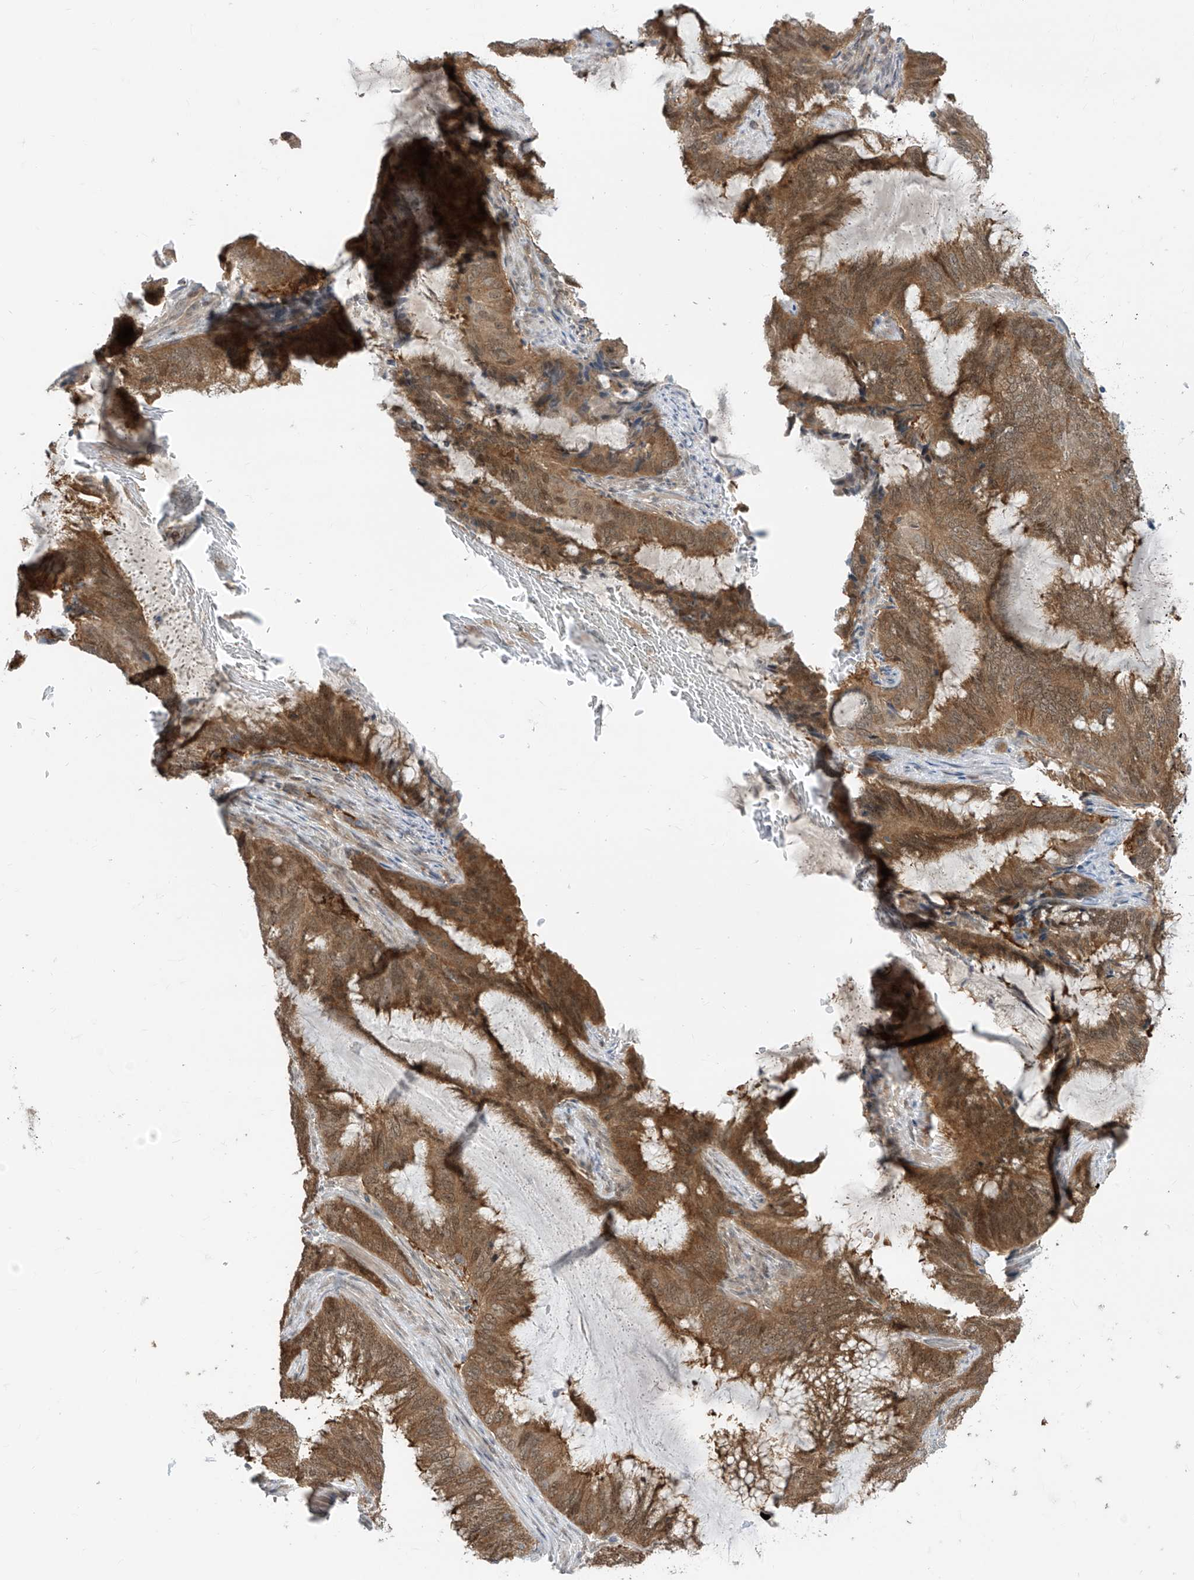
{"staining": {"intensity": "moderate", "quantity": ">75%", "location": "cytoplasmic/membranous"}, "tissue": "endometrial cancer", "cell_type": "Tumor cells", "image_type": "cancer", "snomed": [{"axis": "morphology", "description": "Adenocarcinoma, NOS"}, {"axis": "topography", "description": "Endometrium"}], "caption": "Adenocarcinoma (endometrial) stained for a protein reveals moderate cytoplasmic/membranous positivity in tumor cells. (DAB (3,3'-diaminobenzidine) IHC, brown staining for protein, blue staining for nuclei).", "gene": "TTC38", "patient": {"sex": "female", "age": 51}}